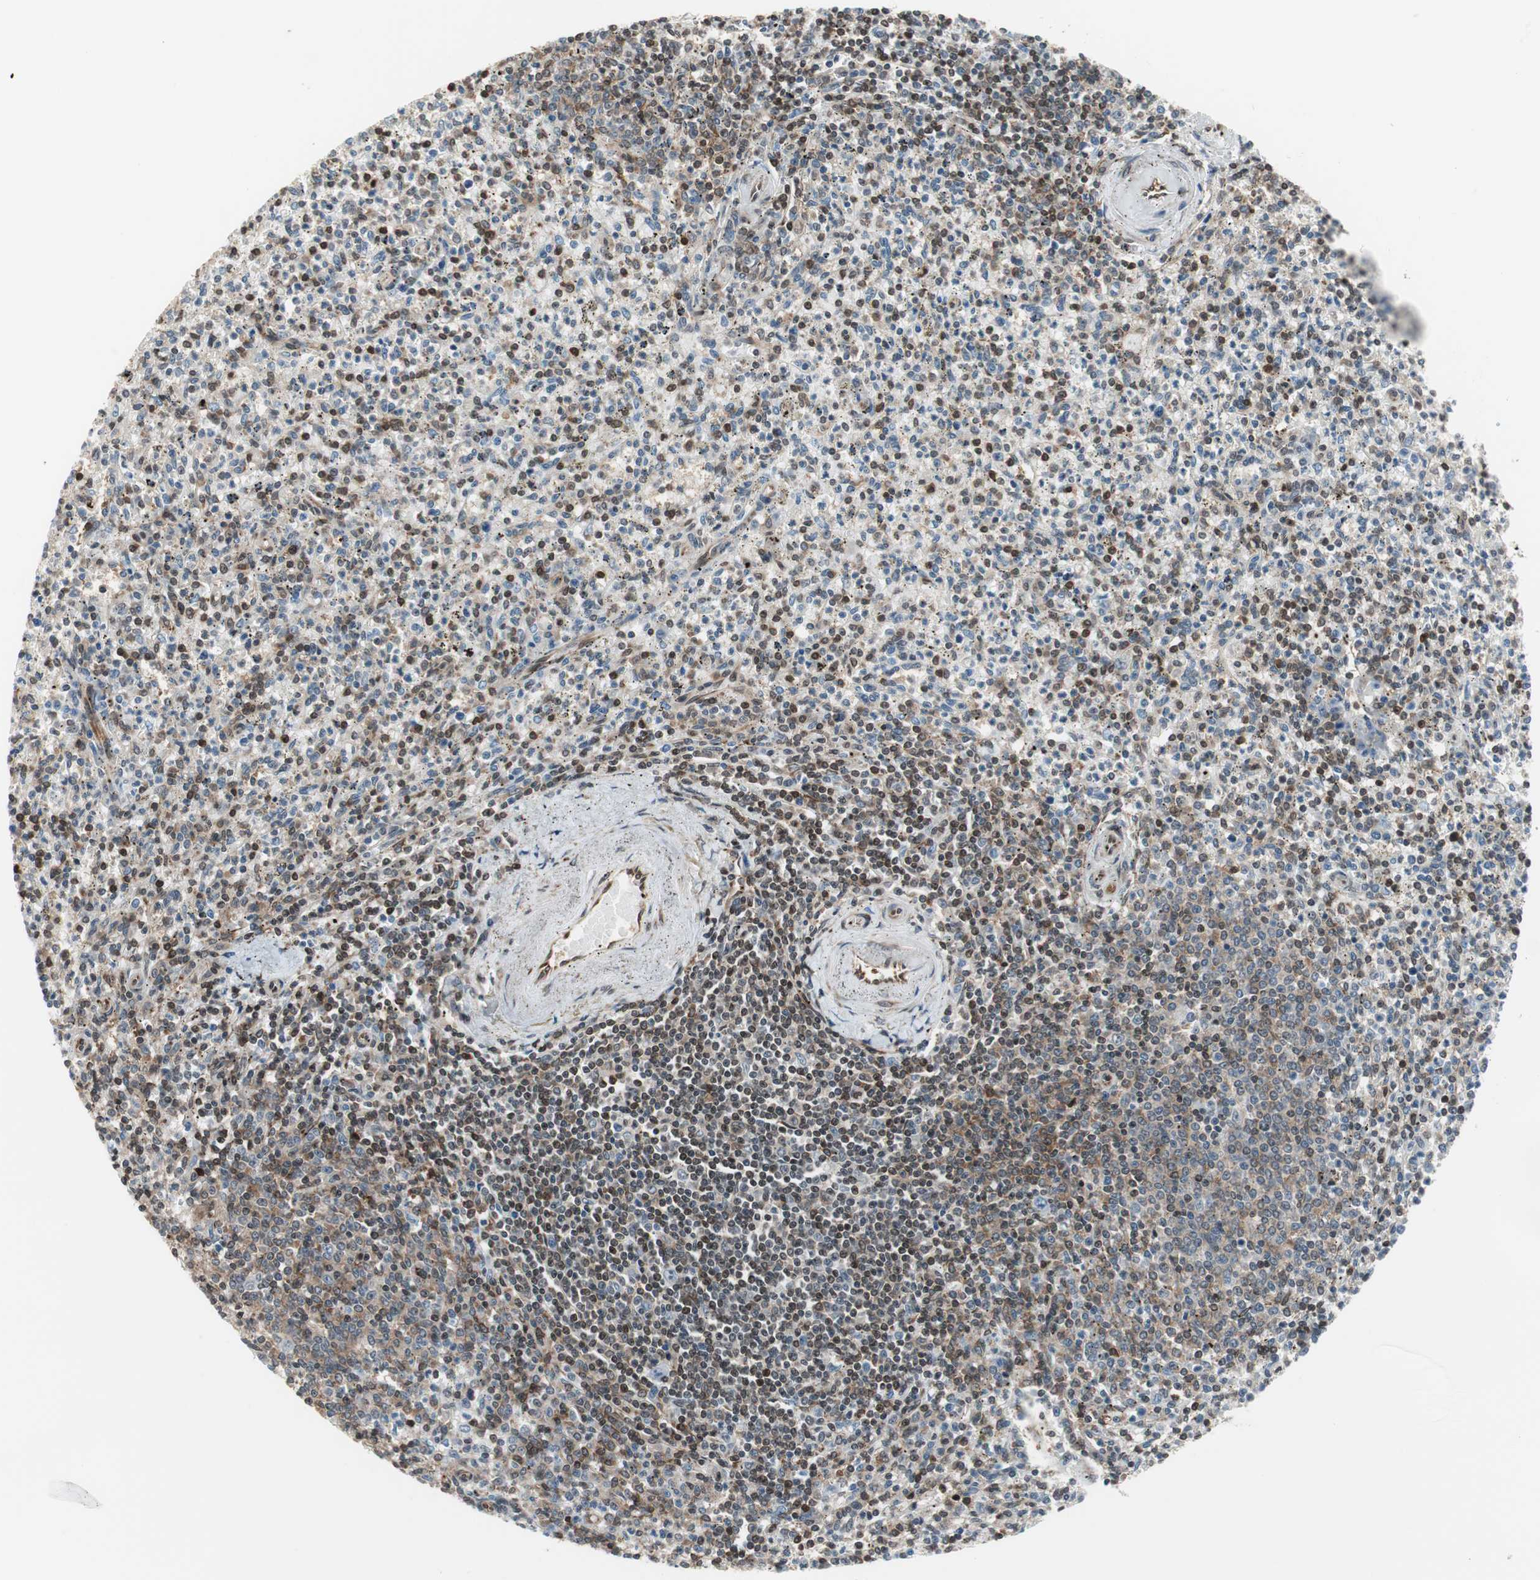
{"staining": {"intensity": "moderate", "quantity": "25%-75%", "location": "cytoplasmic/membranous,nuclear"}, "tissue": "spleen", "cell_type": "Cells in red pulp", "image_type": "normal", "snomed": [{"axis": "morphology", "description": "Normal tissue, NOS"}, {"axis": "topography", "description": "Spleen"}], "caption": "This is an image of IHC staining of benign spleen, which shows moderate staining in the cytoplasmic/membranous,nuclear of cells in red pulp.", "gene": "ZNF512B", "patient": {"sex": "male", "age": 72}}